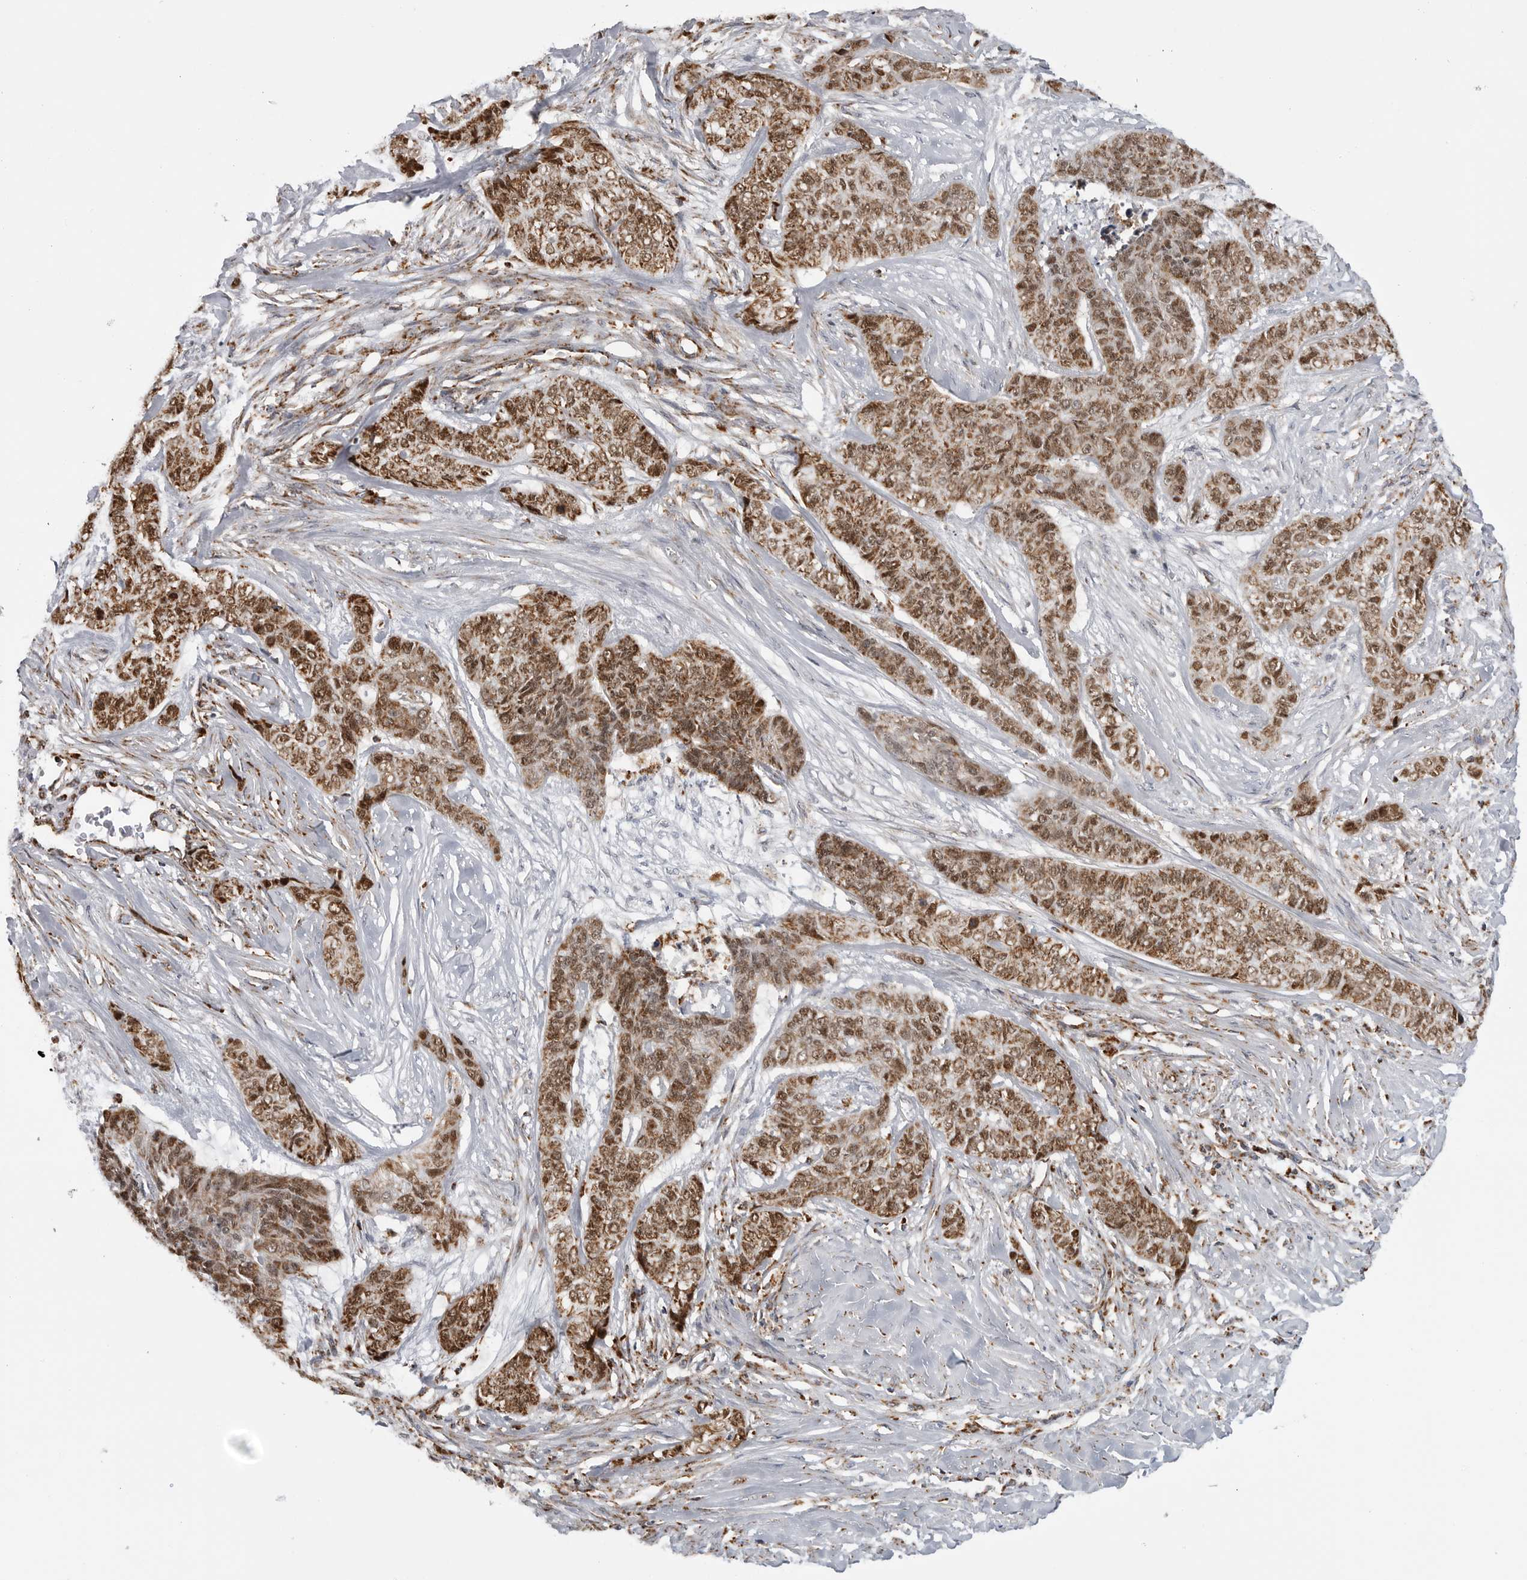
{"staining": {"intensity": "moderate", "quantity": ">75%", "location": "cytoplasmic/membranous,nuclear"}, "tissue": "skin cancer", "cell_type": "Tumor cells", "image_type": "cancer", "snomed": [{"axis": "morphology", "description": "Basal cell carcinoma"}, {"axis": "topography", "description": "Skin"}], "caption": "A micrograph of human basal cell carcinoma (skin) stained for a protein reveals moderate cytoplasmic/membranous and nuclear brown staining in tumor cells. The protein is shown in brown color, while the nuclei are stained blue.", "gene": "COX5A", "patient": {"sex": "female", "age": 64}}